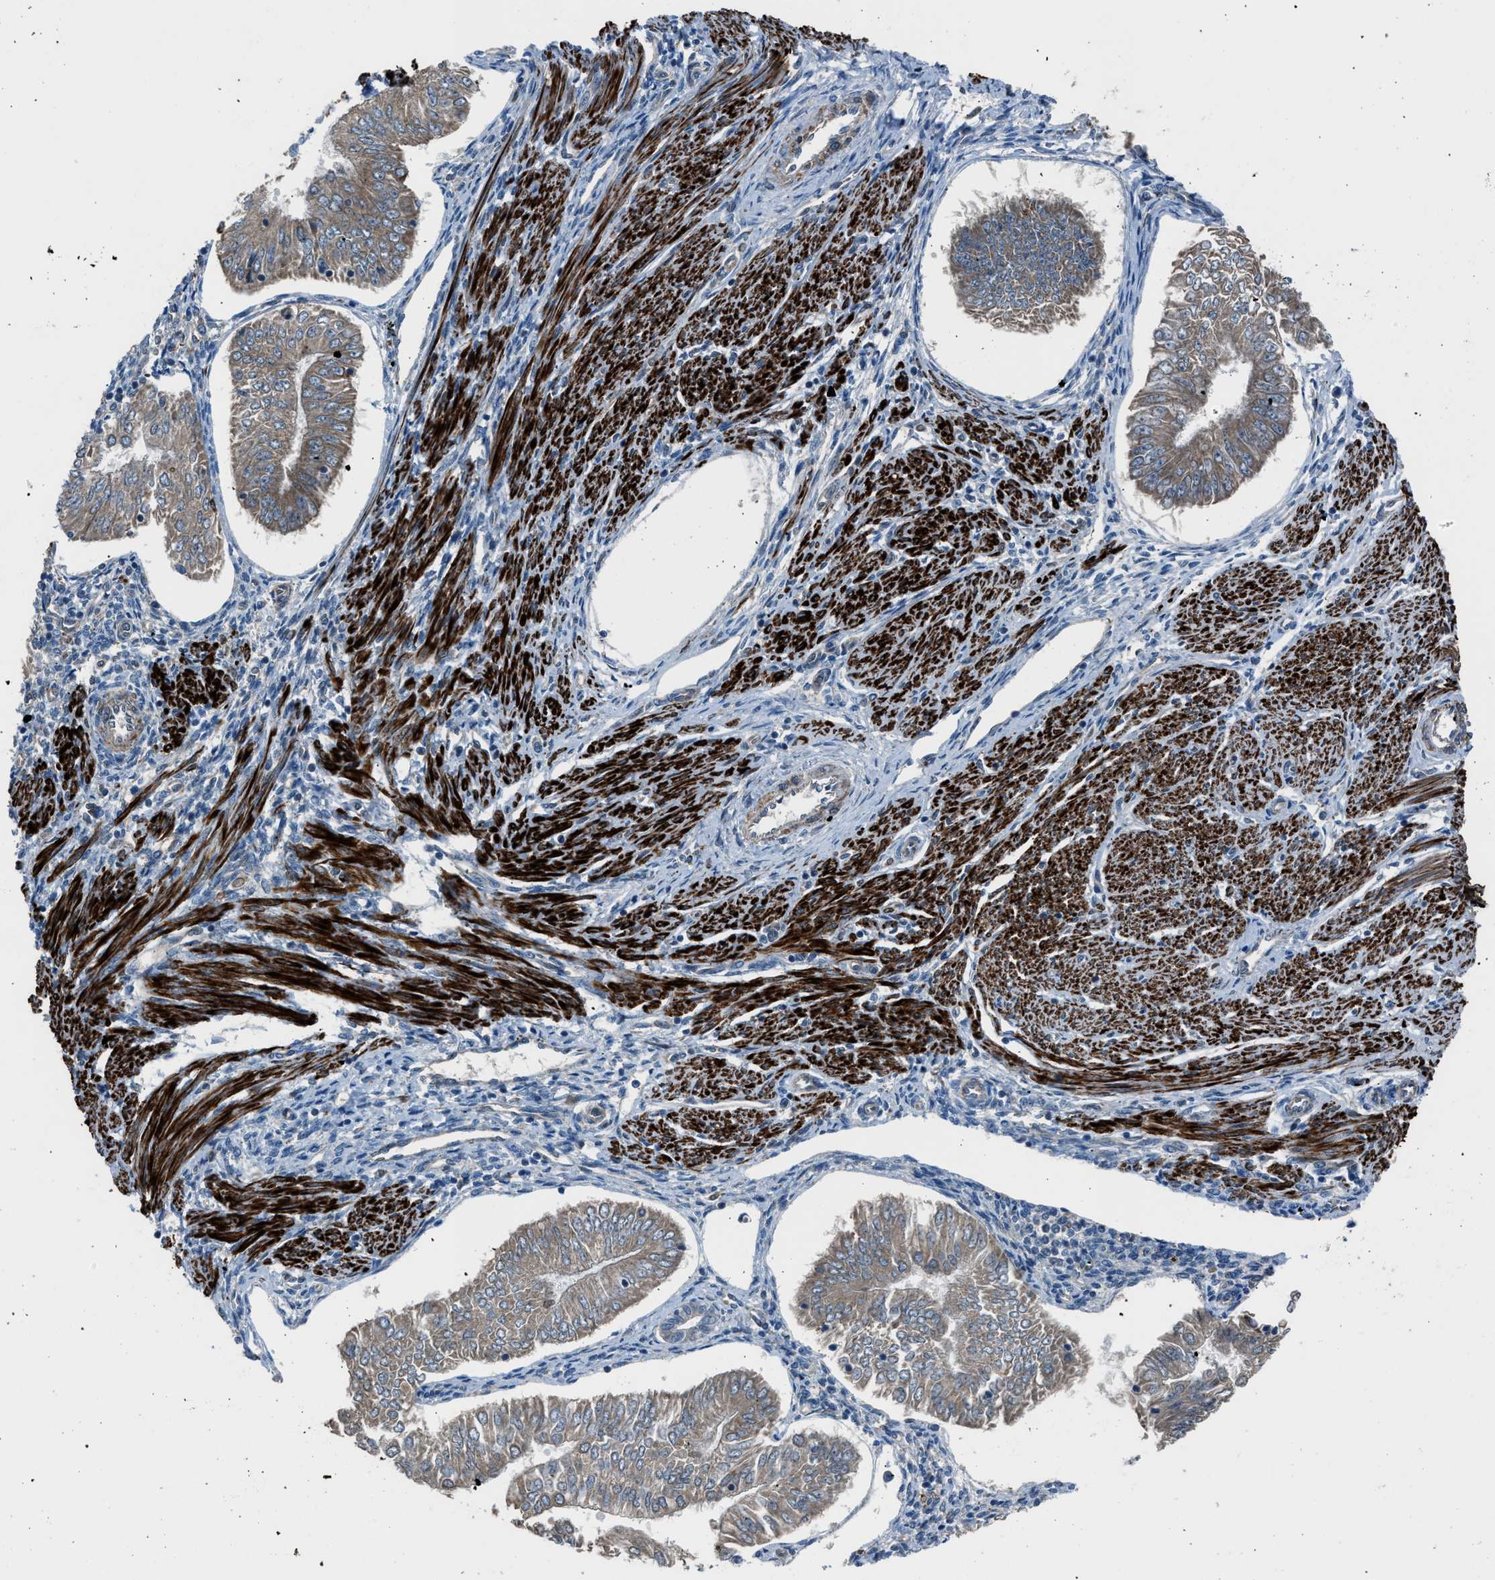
{"staining": {"intensity": "weak", "quantity": "25%-75%", "location": "cytoplasmic/membranous"}, "tissue": "endometrial cancer", "cell_type": "Tumor cells", "image_type": "cancer", "snomed": [{"axis": "morphology", "description": "Adenocarcinoma, NOS"}, {"axis": "topography", "description": "Endometrium"}], "caption": "Immunohistochemistry of adenocarcinoma (endometrial) reveals low levels of weak cytoplasmic/membranous expression in about 25%-75% of tumor cells.", "gene": "LMBR1", "patient": {"sex": "female", "age": 53}}